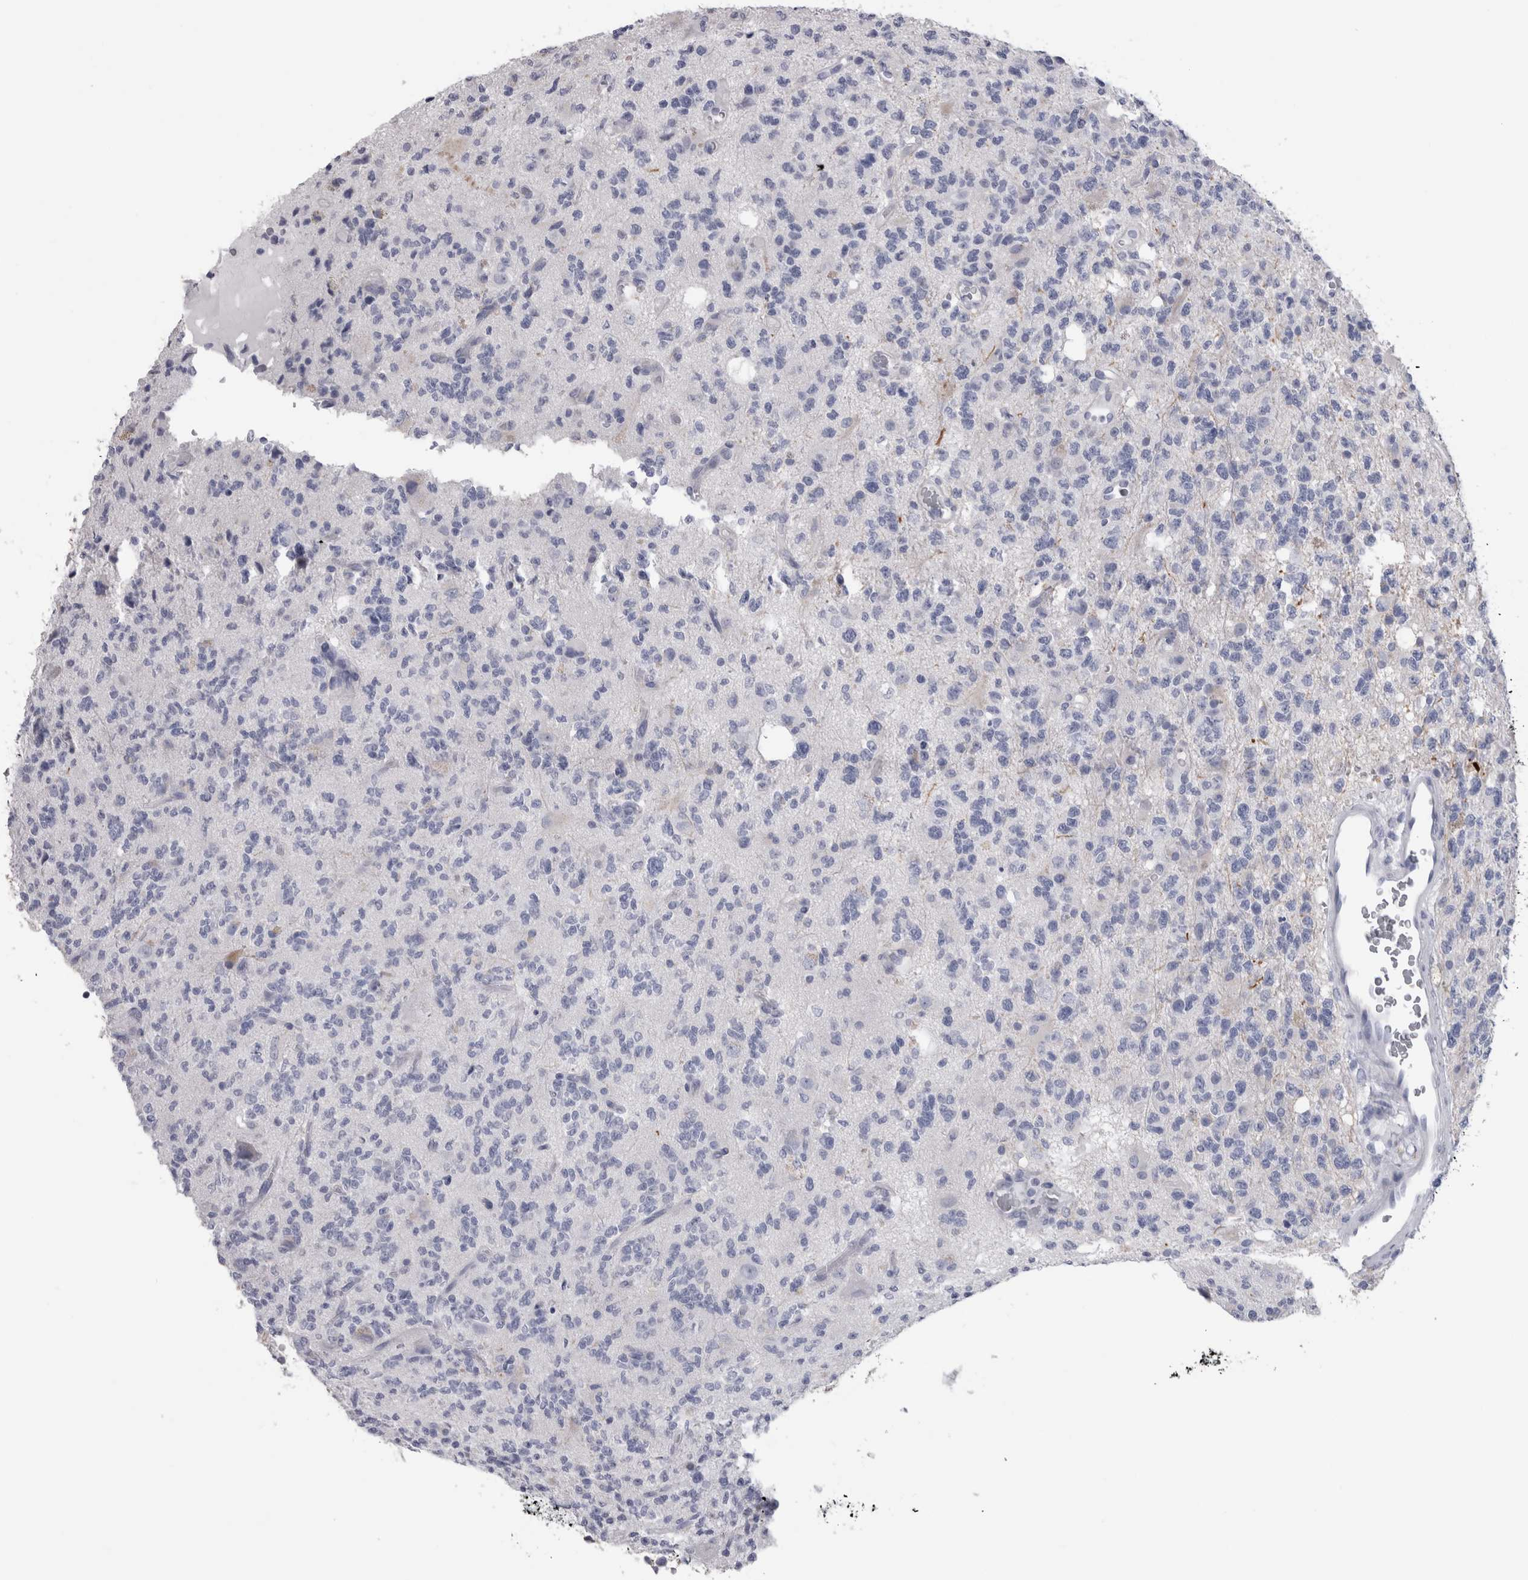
{"staining": {"intensity": "negative", "quantity": "none", "location": "none"}, "tissue": "glioma", "cell_type": "Tumor cells", "image_type": "cancer", "snomed": [{"axis": "morphology", "description": "Glioma, malignant, High grade"}, {"axis": "topography", "description": "Brain"}], "caption": "Protein analysis of glioma demonstrates no significant expression in tumor cells.", "gene": "PTH", "patient": {"sex": "female", "age": 62}}